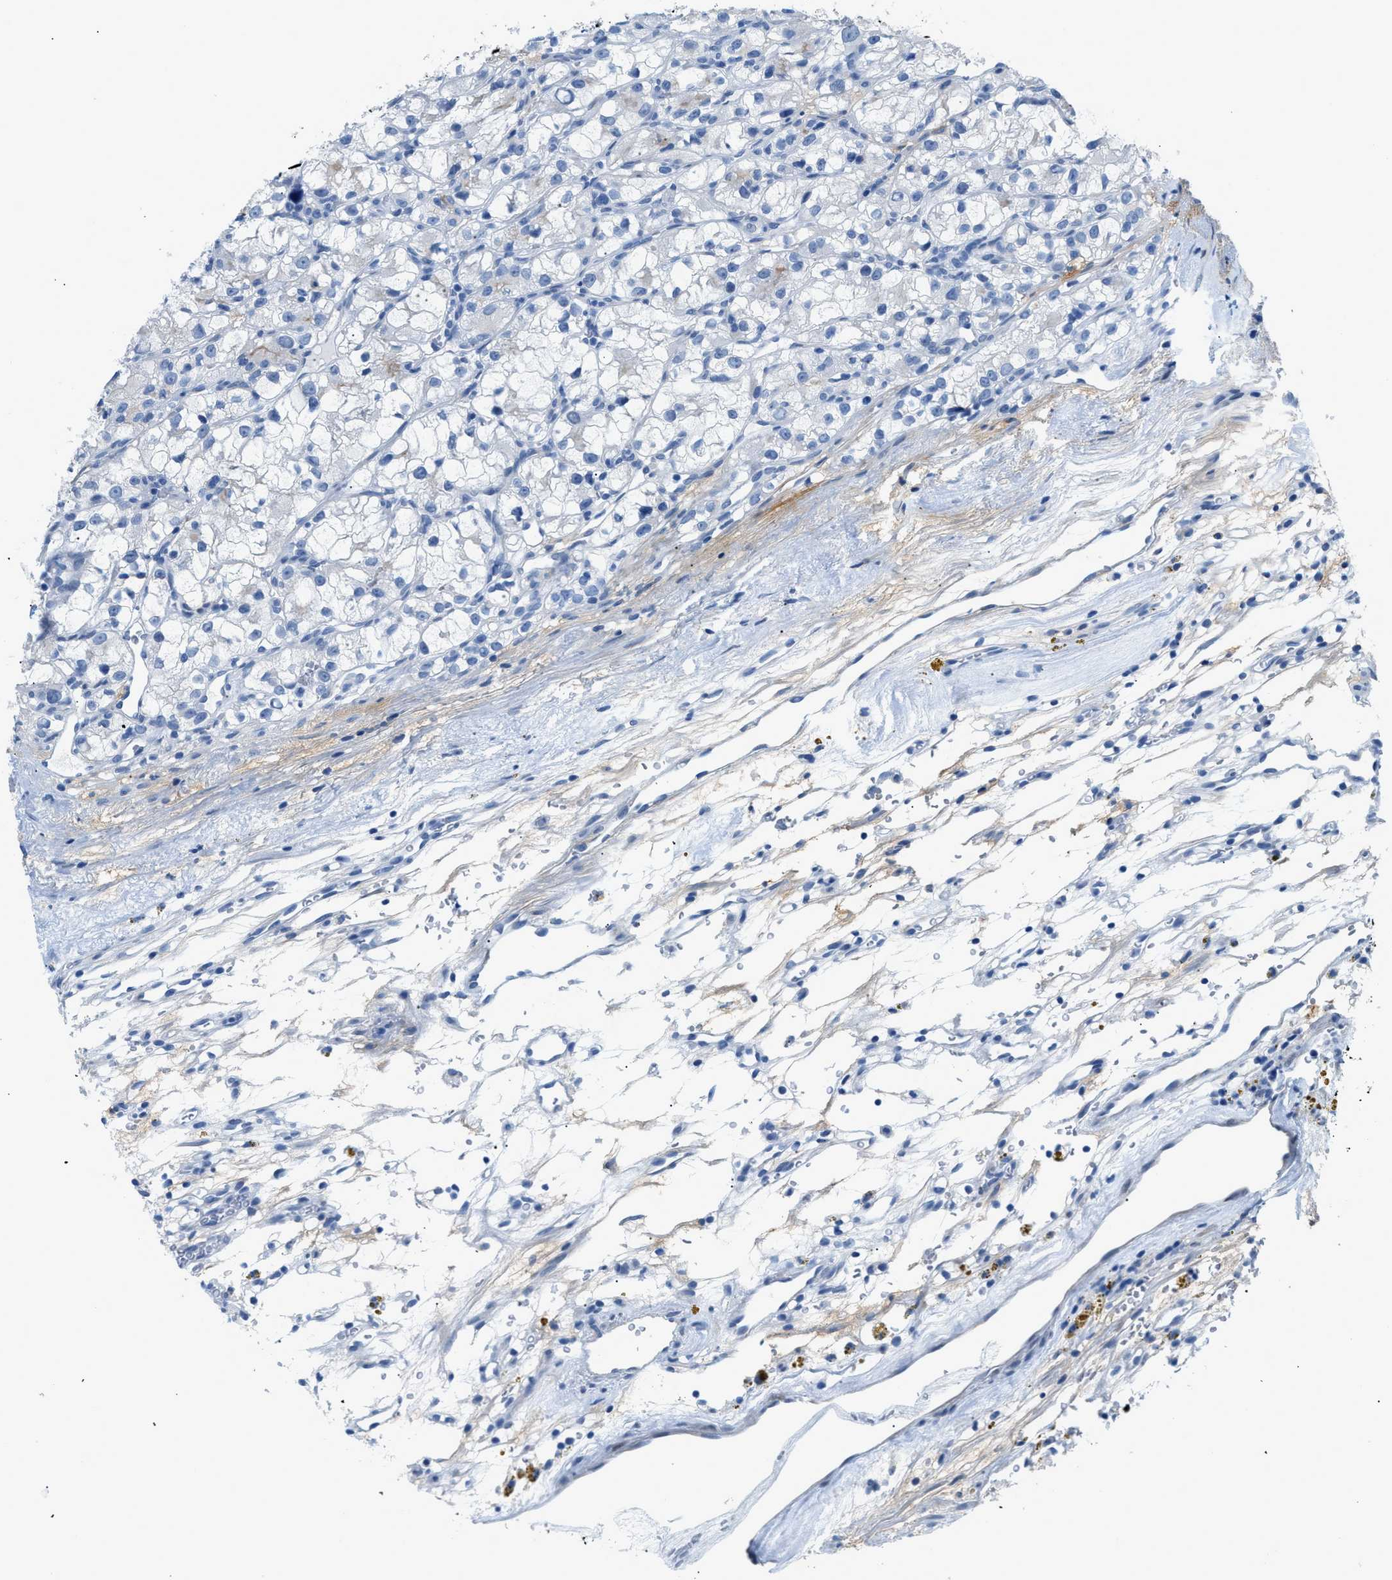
{"staining": {"intensity": "negative", "quantity": "none", "location": "none"}, "tissue": "renal cancer", "cell_type": "Tumor cells", "image_type": "cancer", "snomed": [{"axis": "morphology", "description": "Adenocarcinoma, NOS"}, {"axis": "topography", "description": "Kidney"}], "caption": "DAB immunohistochemical staining of human renal cancer (adenocarcinoma) shows no significant positivity in tumor cells.", "gene": "FDCSP", "patient": {"sex": "female", "age": 57}}